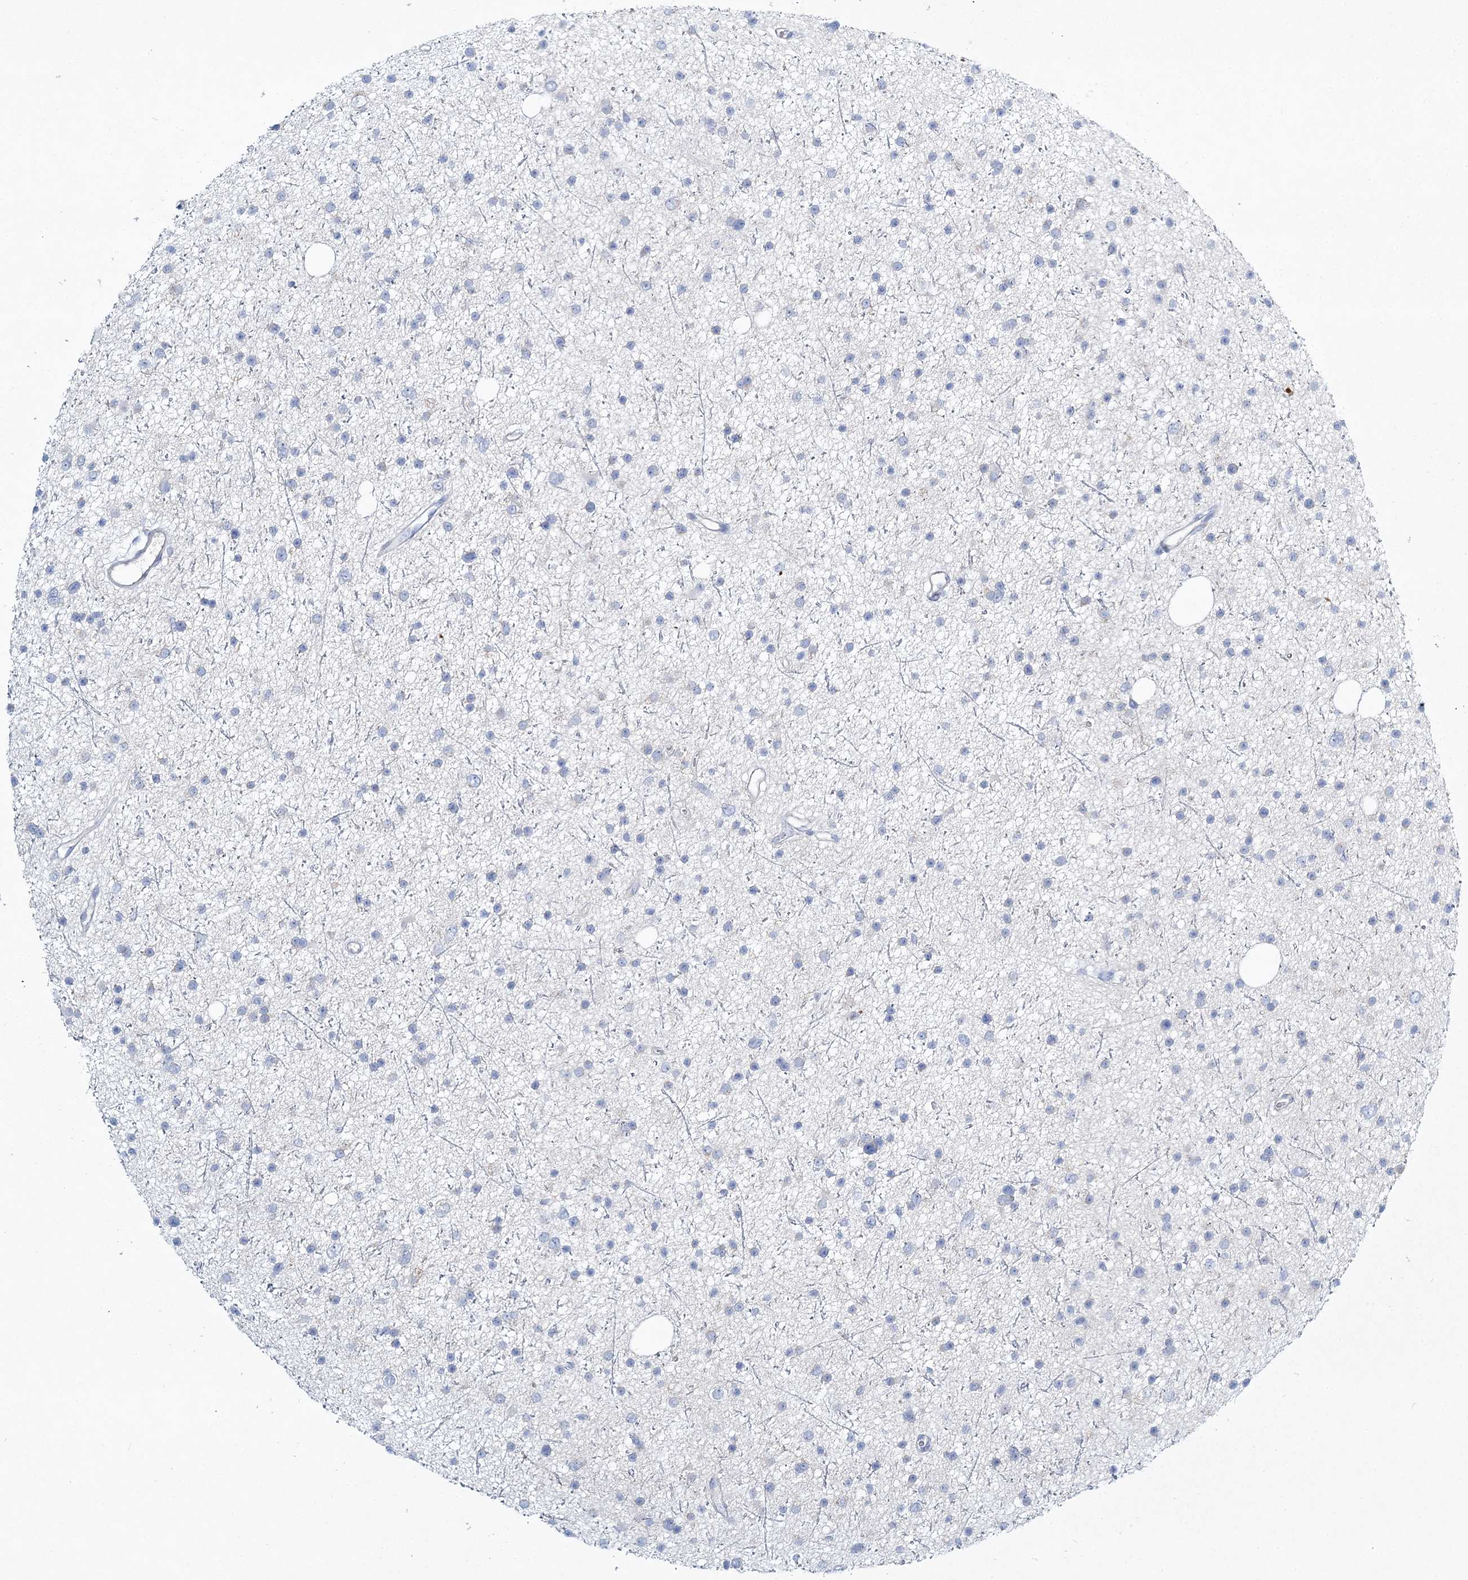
{"staining": {"intensity": "negative", "quantity": "none", "location": "none"}, "tissue": "glioma", "cell_type": "Tumor cells", "image_type": "cancer", "snomed": [{"axis": "morphology", "description": "Glioma, malignant, Low grade"}, {"axis": "topography", "description": "Cerebral cortex"}], "caption": "There is no significant positivity in tumor cells of low-grade glioma (malignant).", "gene": "ADGRL1", "patient": {"sex": "female", "age": 39}}